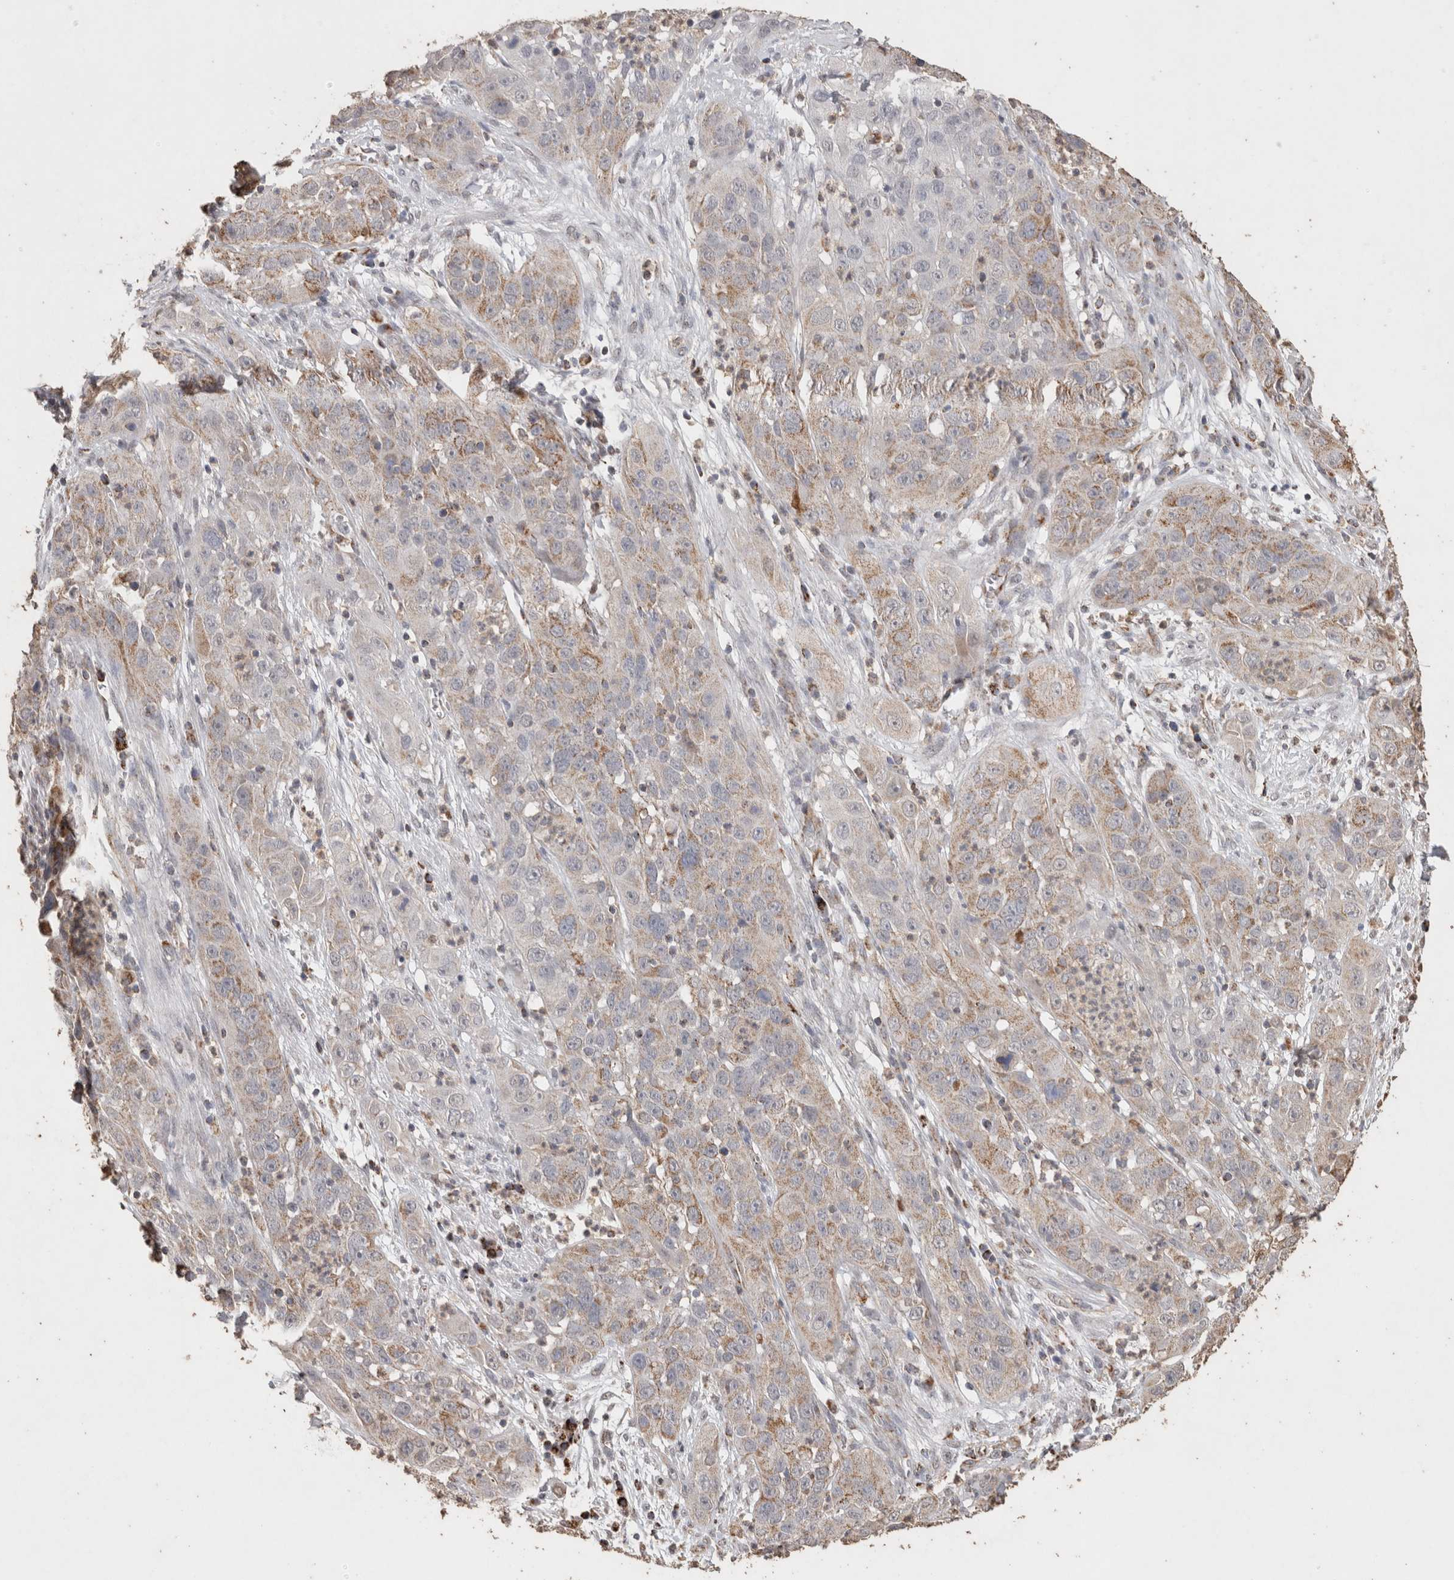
{"staining": {"intensity": "weak", "quantity": "25%-75%", "location": "cytoplasmic/membranous"}, "tissue": "cervical cancer", "cell_type": "Tumor cells", "image_type": "cancer", "snomed": [{"axis": "morphology", "description": "Squamous cell carcinoma, NOS"}, {"axis": "topography", "description": "Cervix"}], "caption": "Human cervical cancer (squamous cell carcinoma) stained for a protein (brown) demonstrates weak cytoplasmic/membranous positive positivity in approximately 25%-75% of tumor cells.", "gene": "ACADM", "patient": {"sex": "female", "age": 32}}